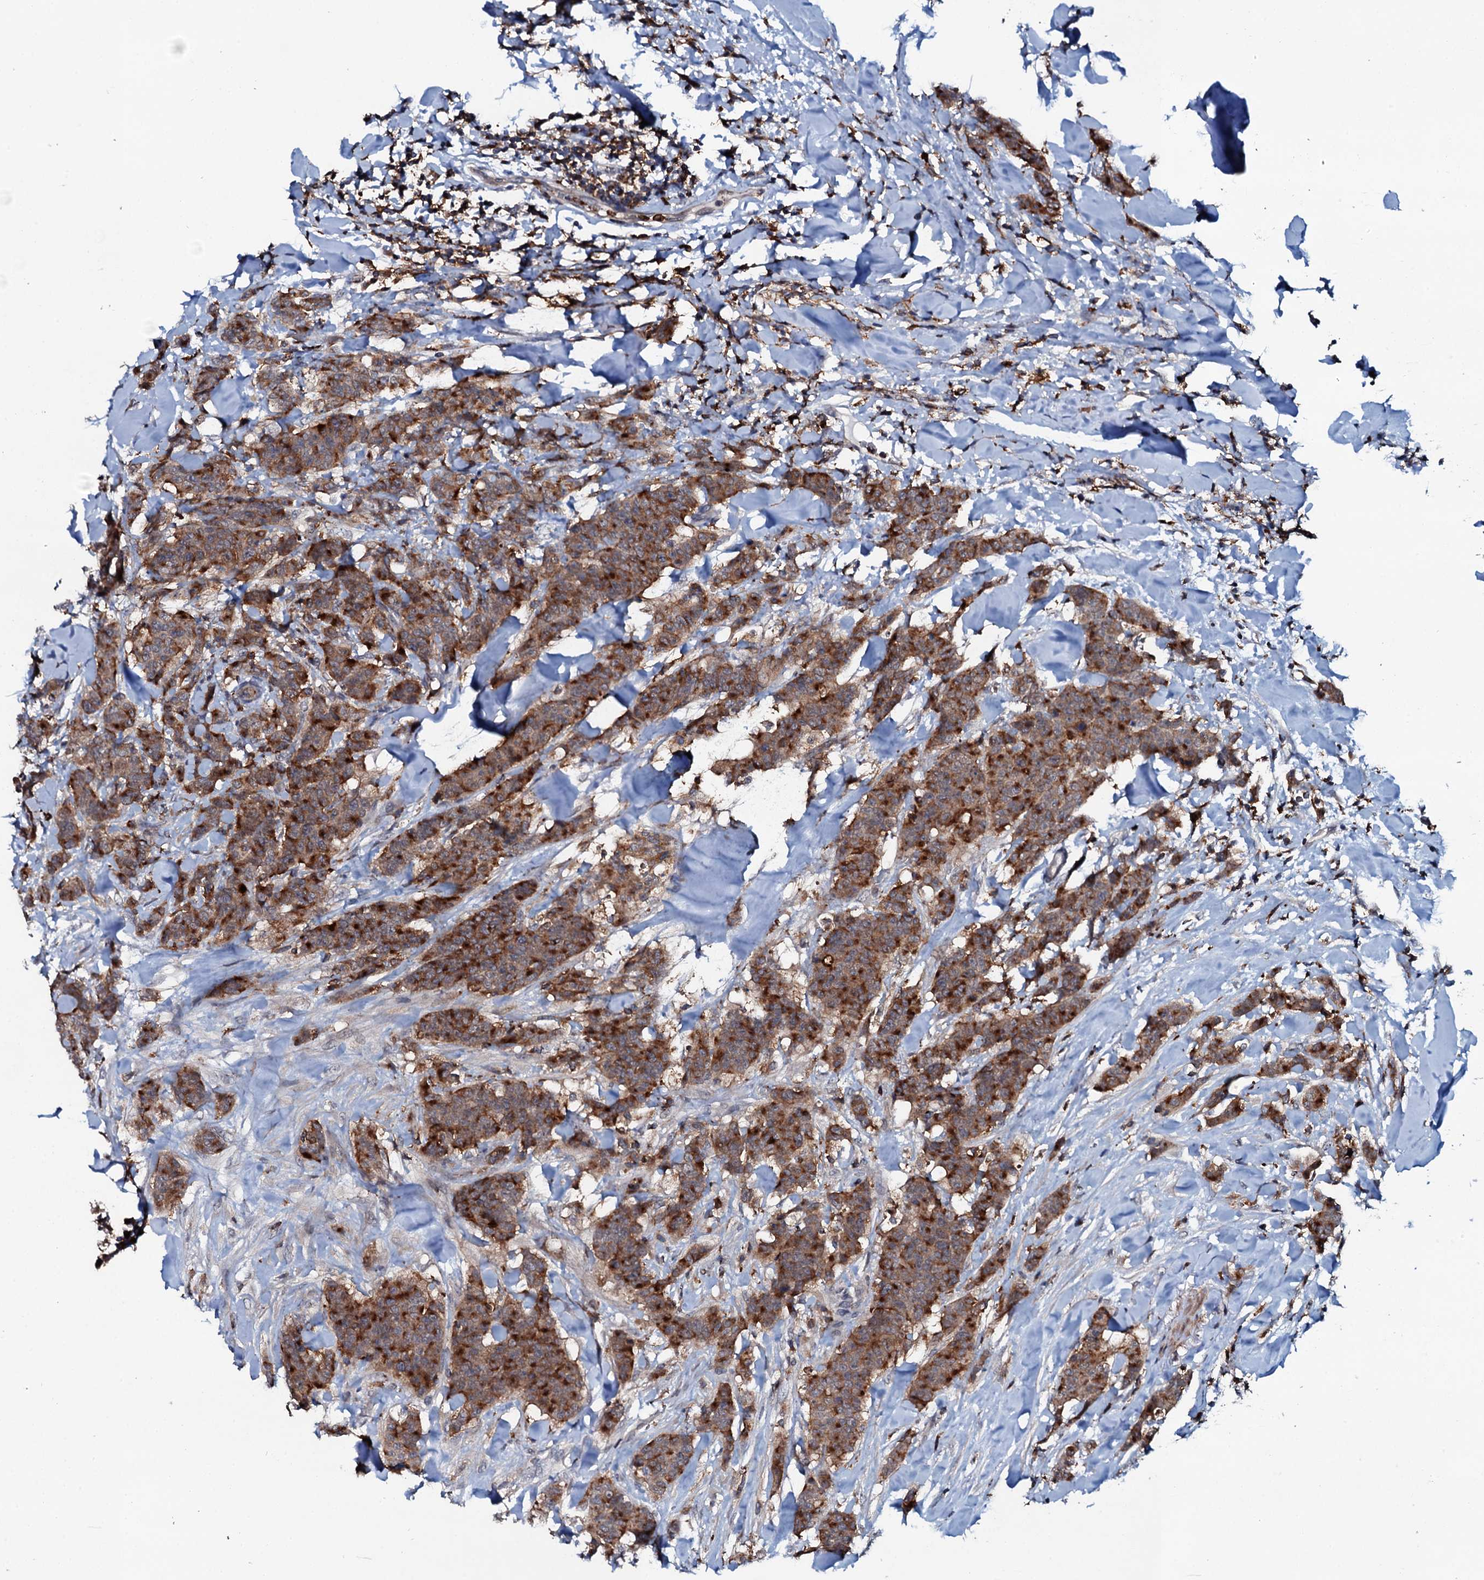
{"staining": {"intensity": "strong", "quantity": ">75%", "location": "cytoplasmic/membranous"}, "tissue": "breast cancer", "cell_type": "Tumor cells", "image_type": "cancer", "snomed": [{"axis": "morphology", "description": "Duct carcinoma"}, {"axis": "topography", "description": "Breast"}], "caption": "Tumor cells demonstrate high levels of strong cytoplasmic/membranous expression in approximately >75% of cells in breast infiltrating ductal carcinoma. The staining was performed using DAB to visualize the protein expression in brown, while the nuclei were stained in blue with hematoxylin (Magnification: 20x).", "gene": "VAMP8", "patient": {"sex": "female", "age": 40}}